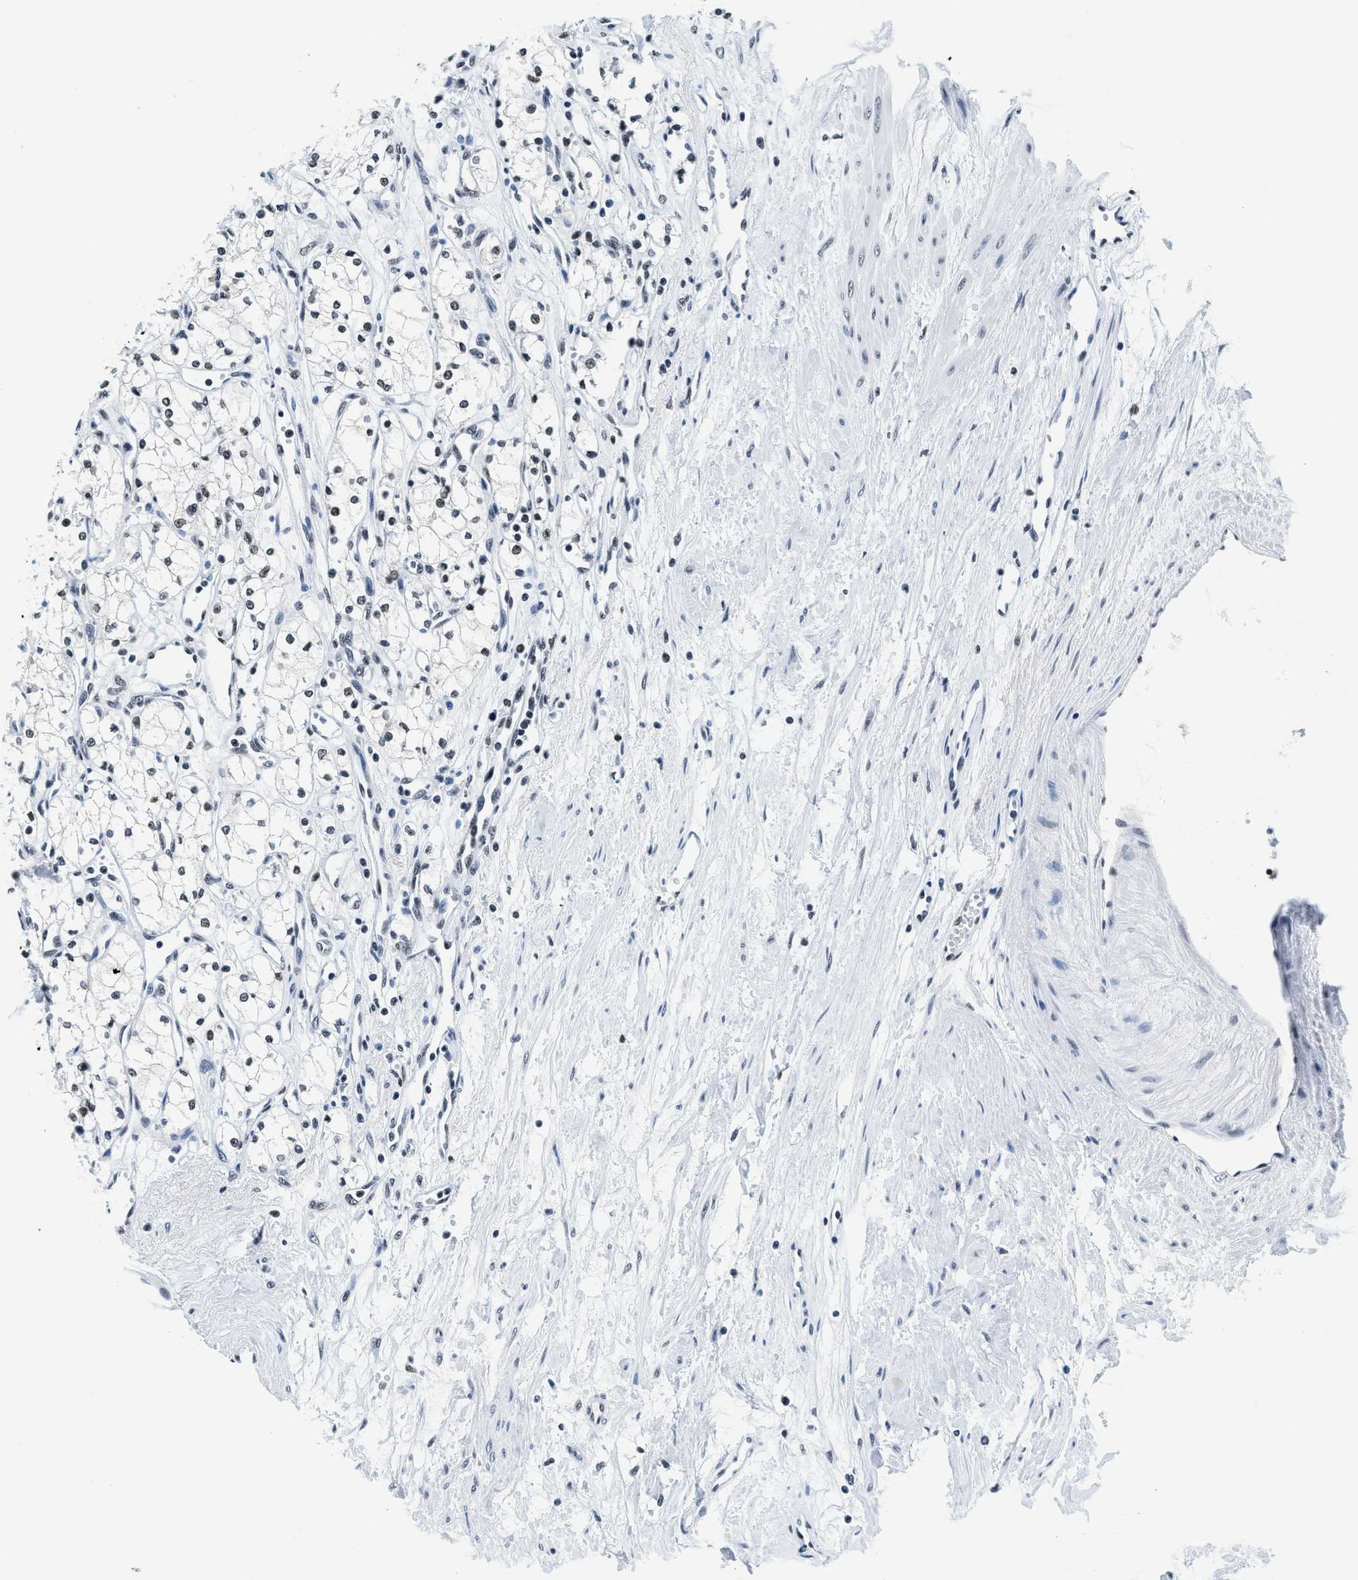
{"staining": {"intensity": "weak", "quantity": "25%-75%", "location": "nuclear"}, "tissue": "renal cancer", "cell_type": "Tumor cells", "image_type": "cancer", "snomed": [{"axis": "morphology", "description": "Adenocarcinoma, NOS"}, {"axis": "topography", "description": "Kidney"}], "caption": "Weak nuclear positivity is identified in about 25%-75% of tumor cells in renal cancer (adenocarcinoma). Ihc stains the protein of interest in brown and the nuclei are stained blue.", "gene": "TOP1", "patient": {"sex": "male", "age": 59}}